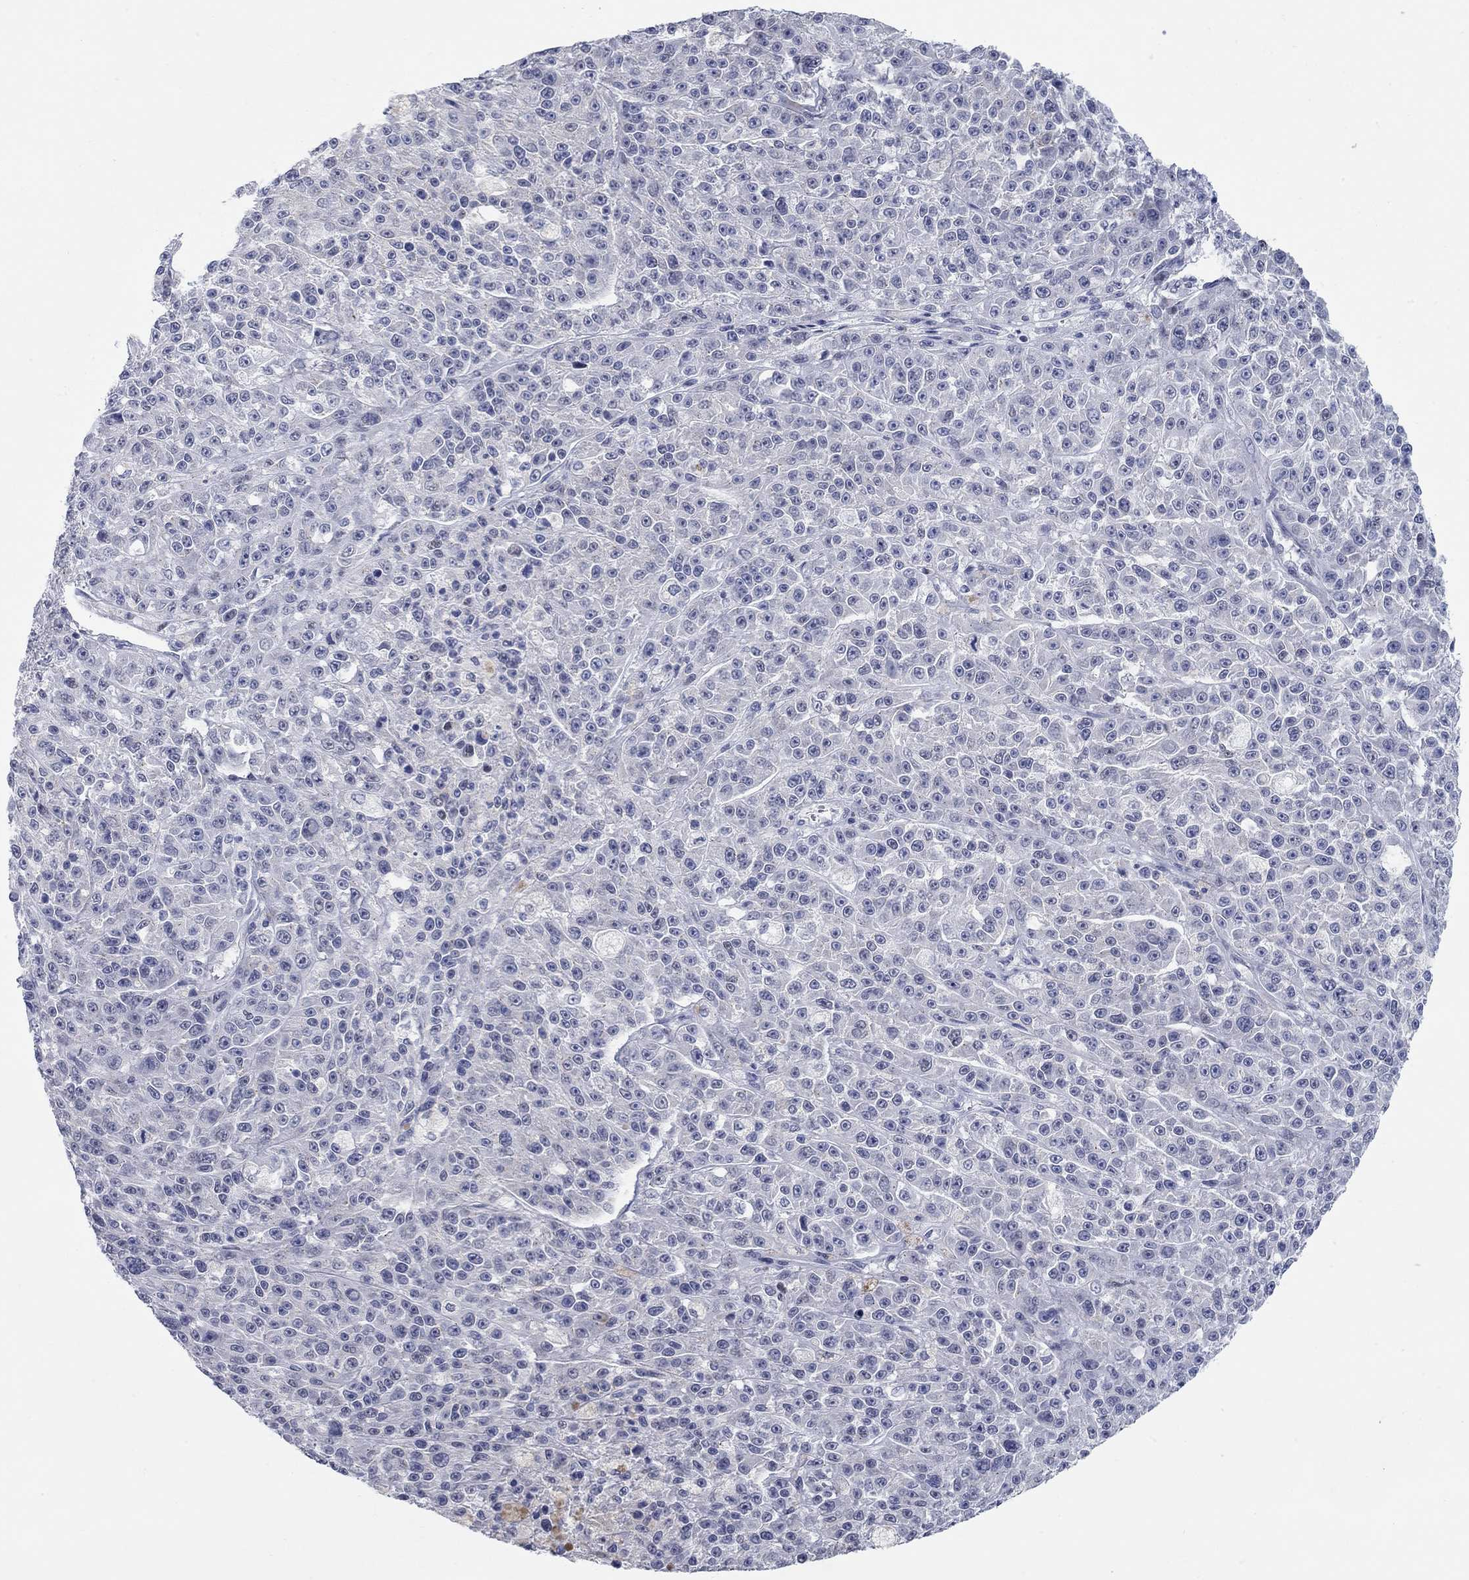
{"staining": {"intensity": "negative", "quantity": "none", "location": "none"}, "tissue": "melanoma", "cell_type": "Tumor cells", "image_type": "cancer", "snomed": [{"axis": "morphology", "description": "Malignant melanoma, NOS"}, {"axis": "topography", "description": "Skin"}], "caption": "Immunohistochemistry of melanoma exhibits no positivity in tumor cells. The staining was performed using DAB (3,3'-diaminobenzidine) to visualize the protein expression in brown, while the nuclei were stained in blue with hematoxylin (Magnification: 20x).", "gene": "WASF3", "patient": {"sex": "female", "age": 58}}